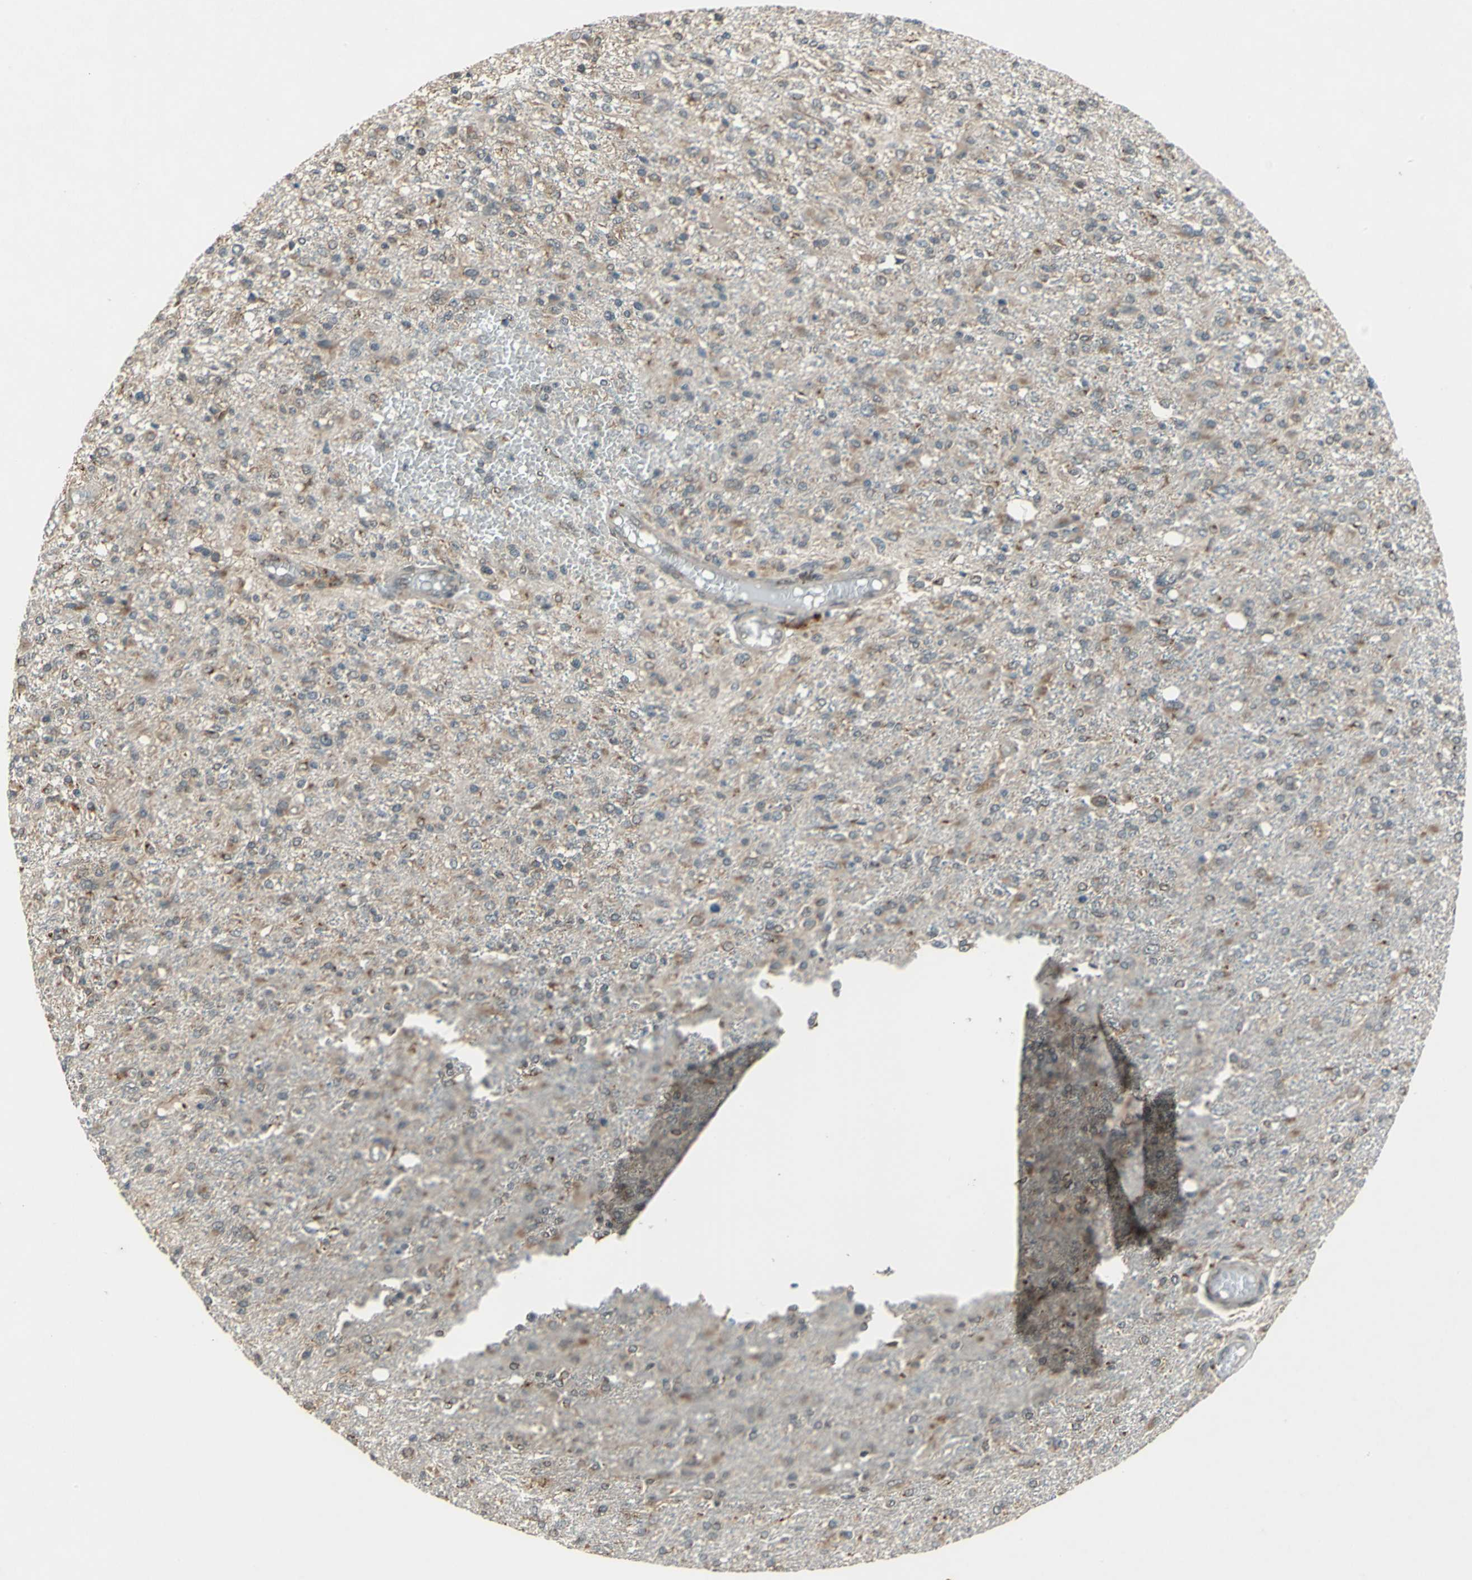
{"staining": {"intensity": "weak", "quantity": ">75%", "location": "cytoplasmic/membranous"}, "tissue": "glioma", "cell_type": "Tumor cells", "image_type": "cancer", "snomed": [{"axis": "morphology", "description": "Glioma, malignant, High grade"}, {"axis": "topography", "description": "Cerebral cortex"}], "caption": "Malignant high-grade glioma tissue reveals weak cytoplasmic/membranous staining in approximately >75% of tumor cells", "gene": "NFKBIE", "patient": {"sex": "male", "age": 76}}